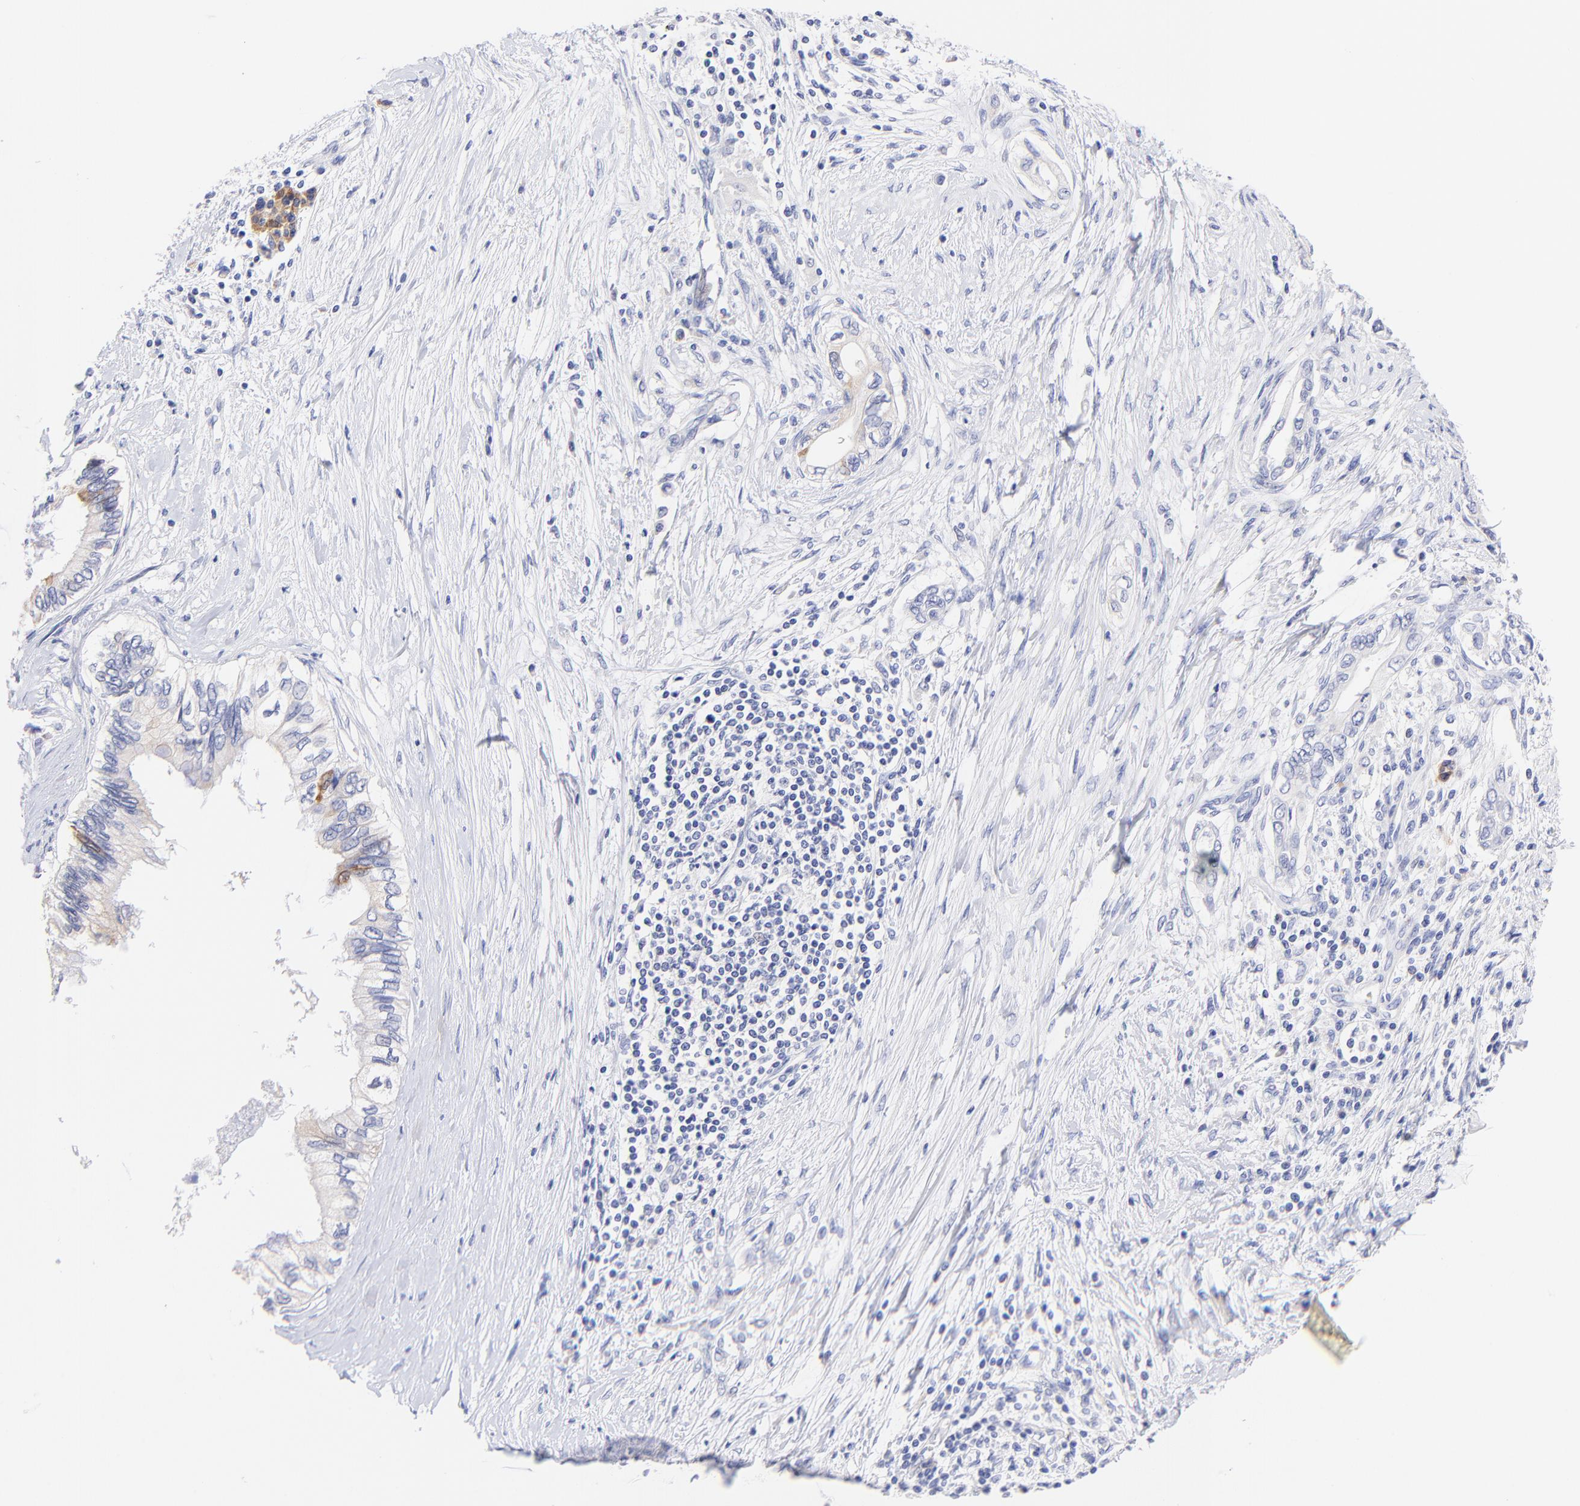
{"staining": {"intensity": "moderate", "quantity": "<25%", "location": "cytoplasmic/membranous"}, "tissue": "pancreatic cancer", "cell_type": "Tumor cells", "image_type": "cancer", "snomed": [{"axis": "morphology", "description": "Adenocarcinoma, NOS"}, {"axis": "topography", "description": "Pancreas"}], "caption": "Protein expression analysis of human pancreatic adenocarcinoma reveals moderate cytoplasmic/membranous staining in about <25% of tumor cells. Ihc stains the protein in brown and the nuclei are stained blue.", "gene": "RAB3A", "patient": {"sex": "female", "age": 66}}